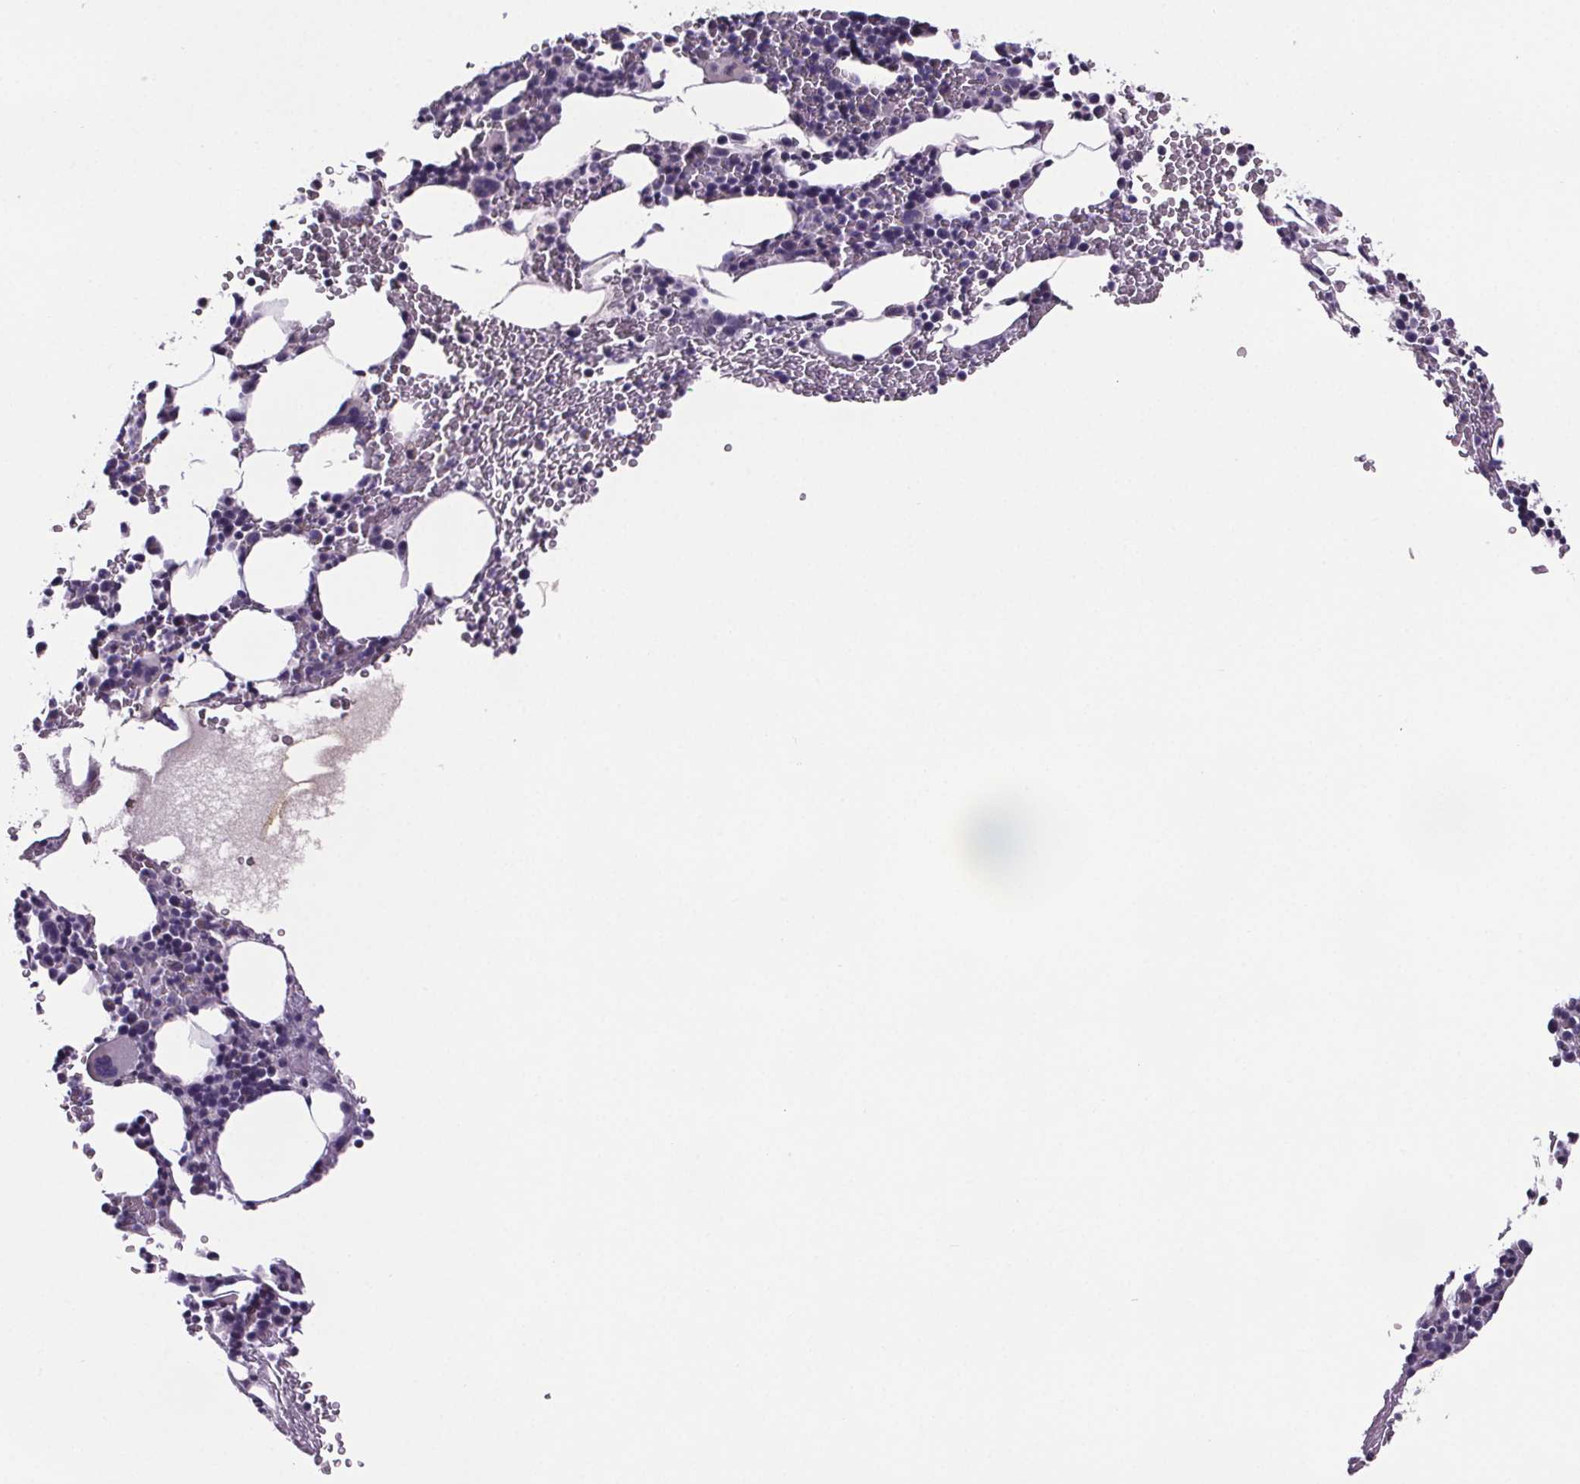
{"staining": {"intensity": "negative", "quantity": "none", "location": "none"}, "tissue": "bone marrow", "cell_type": "Hematopoietic cells", "image_type": "normal", "snomed": [{"axis": "morphology", "description": "Normal tissue, NOS"}, {"axis": "topography", "description": "Bone marrow"}], "caption": "DAB immunohistochemical staining of normal human bone marrow demonstrates no significant staining in hematopoietic cells.", "gene": "CUBN", "patient": {"sex": "male", "age": 82}}